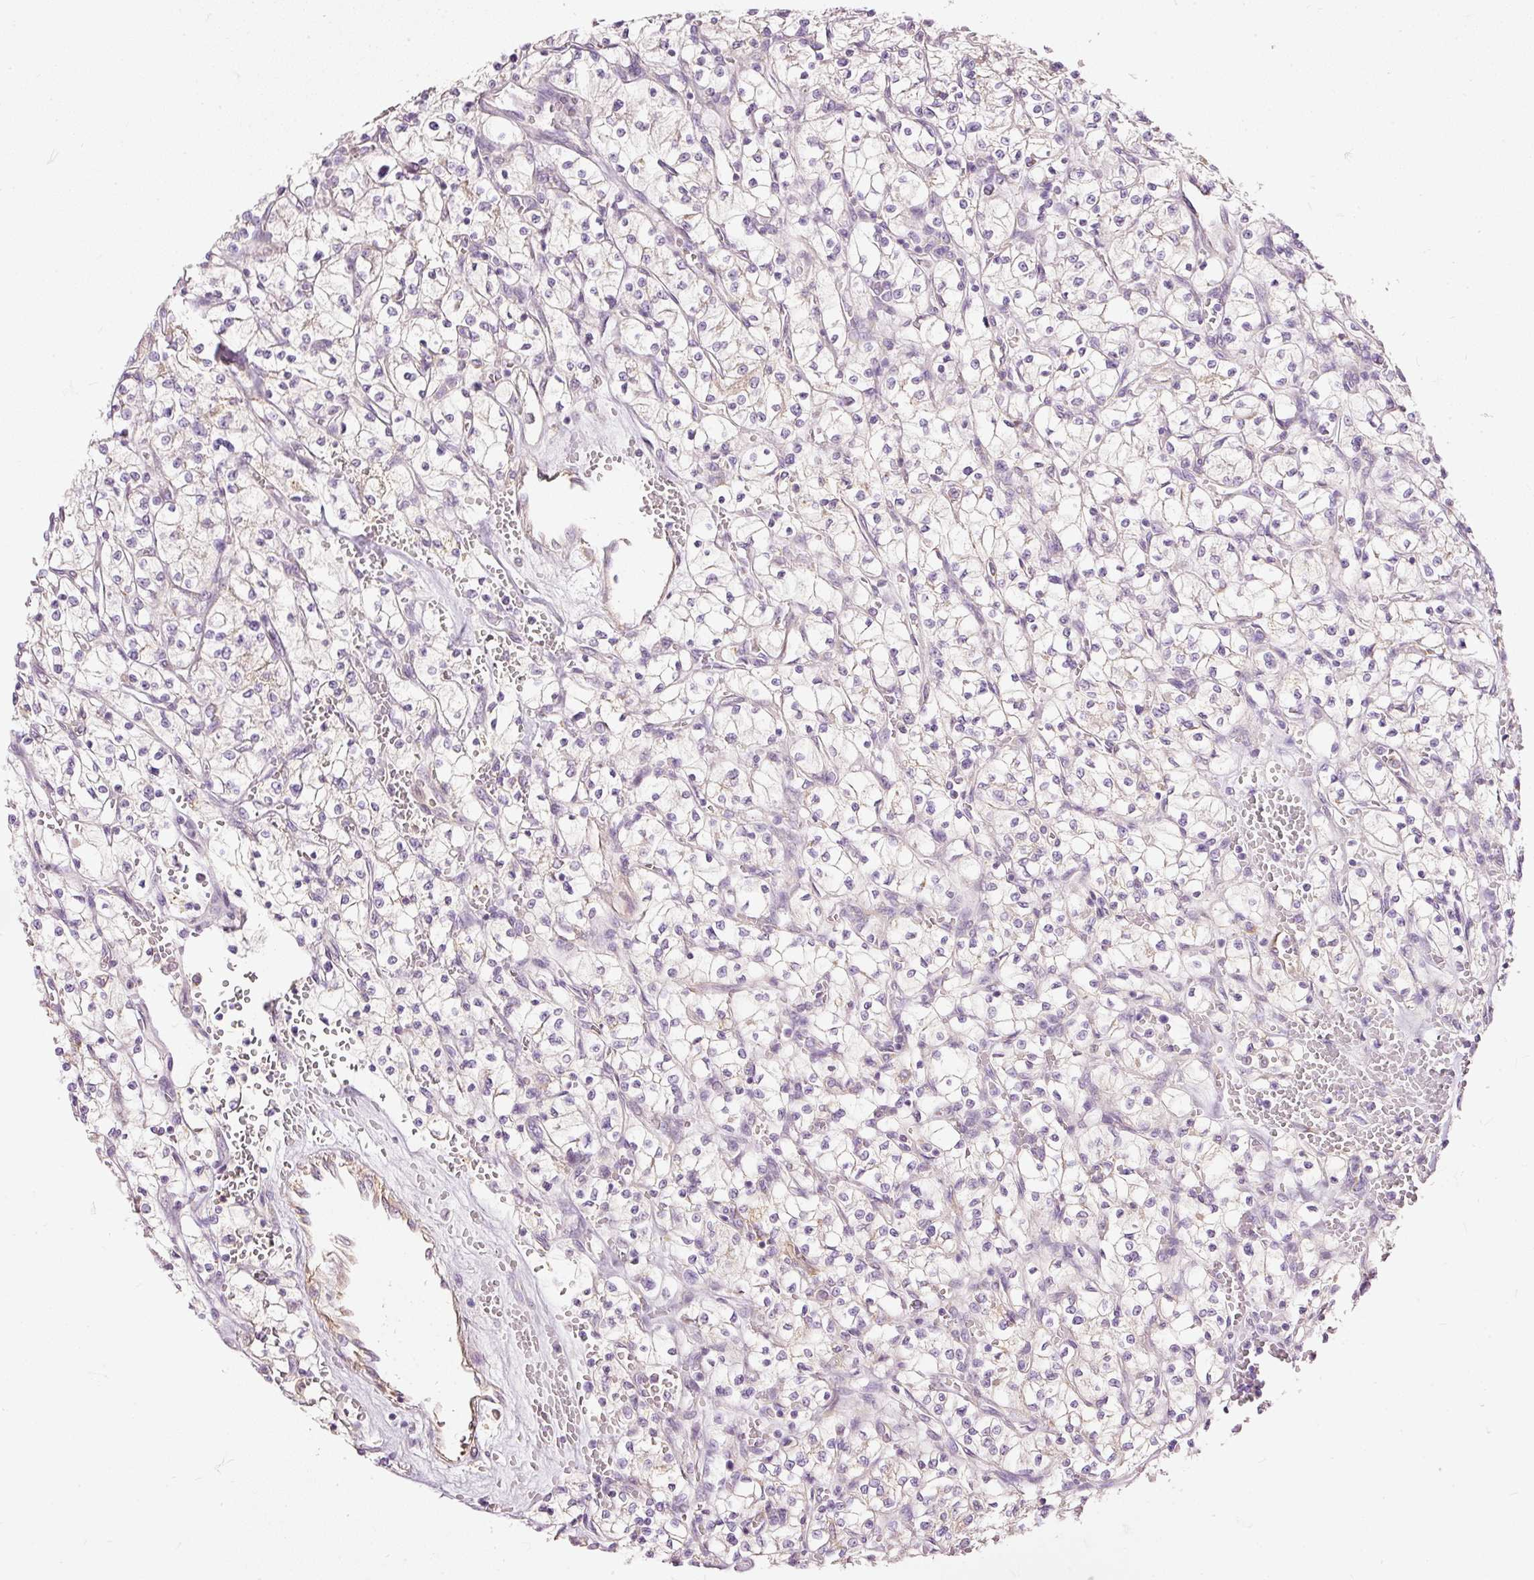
{"staining": {"intensity": "negative", "quantity": "none", "location": "none"}, "tissue": "renal cancer", "cell_type": "Tumor cells", "image_type": "cancer", "snomed": [{"axis": "morphology", "description": "Adenocarcinoma, NOS"}, {"axis": "topography", "description": "Kidney"}], "caption": "This photomicrograph is of renal cancer (adenocarcinoma) stained with immunohistochemistry to label a protein in brown with the nuclei are counter-stained blue. There is no expression in tumor cells.", "gene": "PAQR9", "patient": {"sex": "female", "age": 64}}